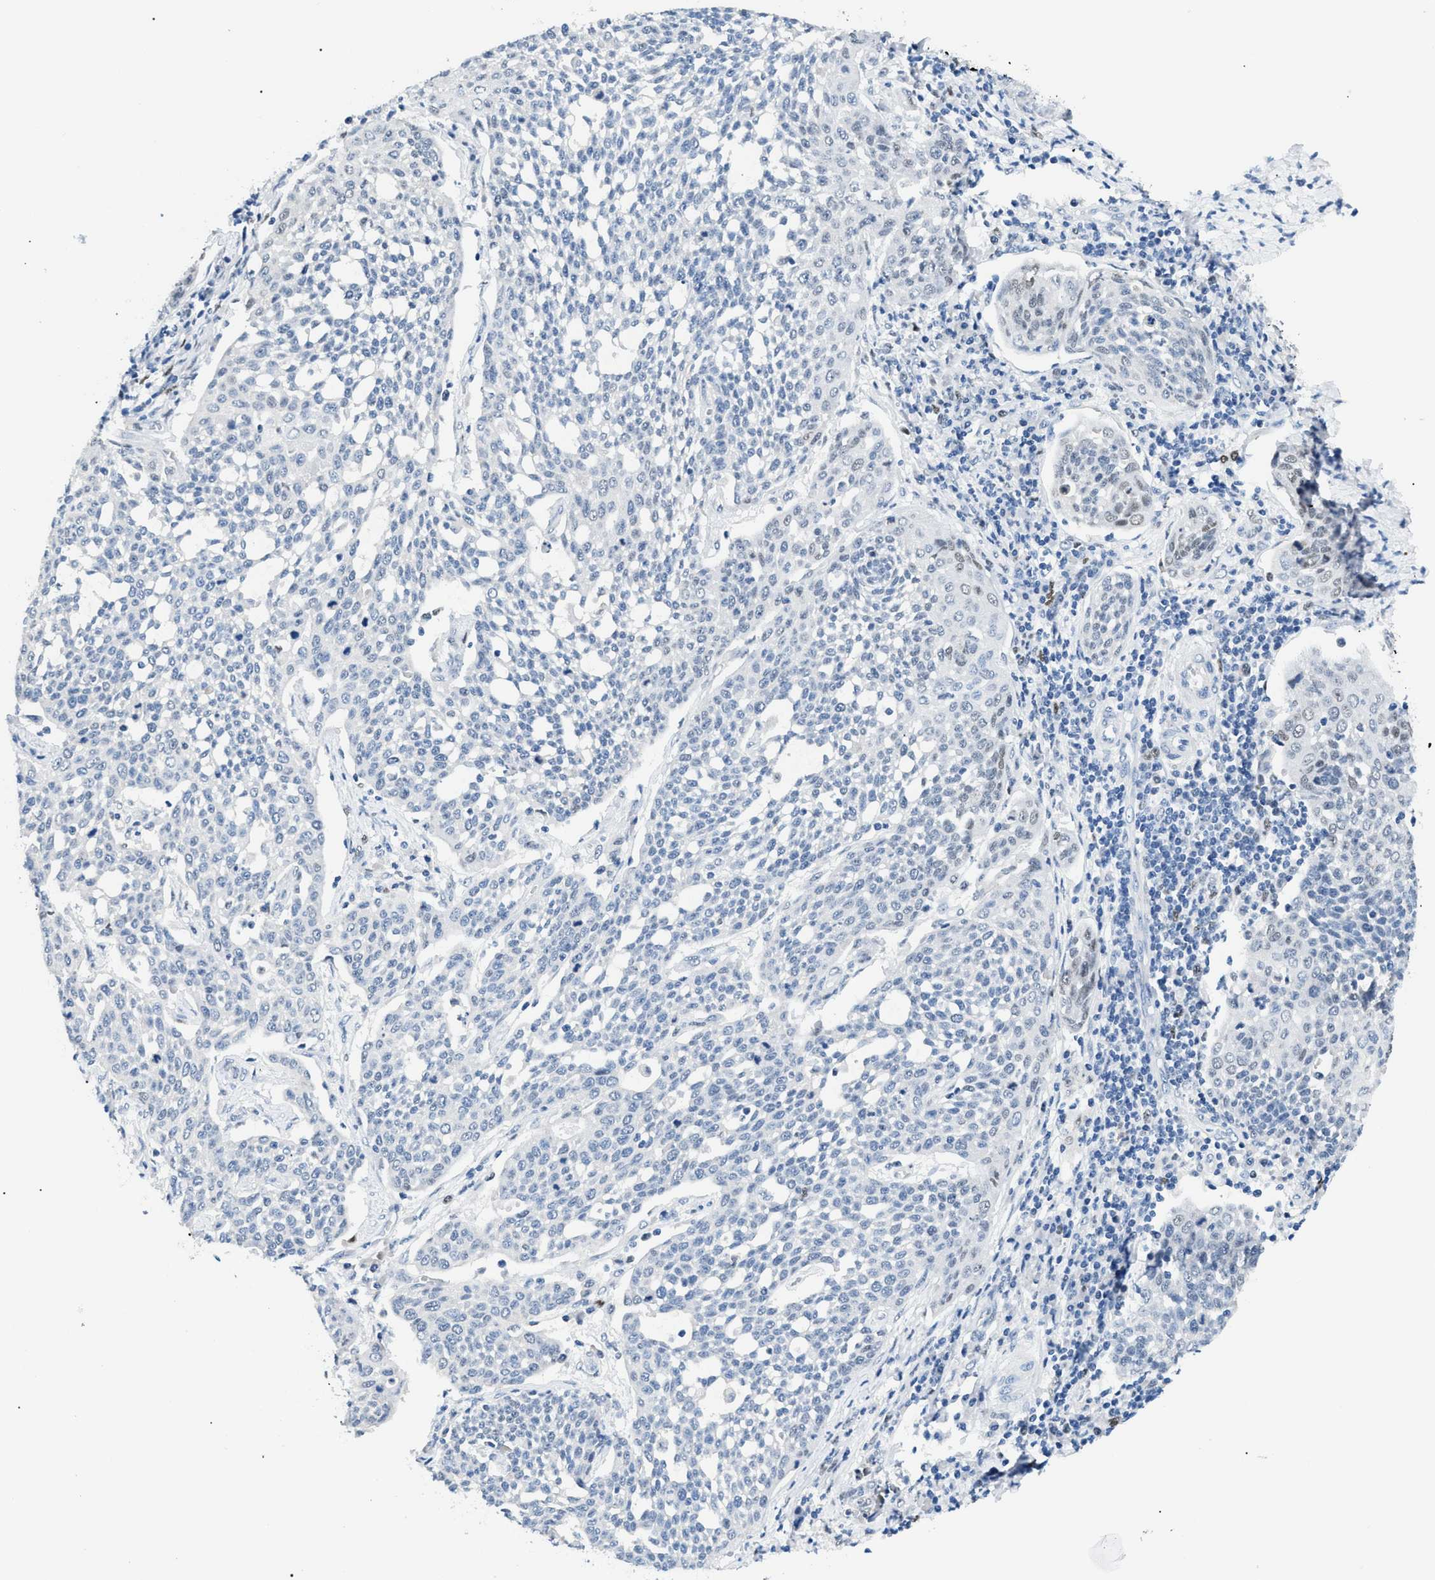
{"staining": {"intensity": "negative", "quantity": "none", "location": "none"}, "tissue": "cervical cancer", "cell_type": "Tumor cells", "image_type": "cancer", "snomed": [{"axis": "morphology", "description": "Squamous cell carcinoma, NOS"}, {"axis": "topography", "description": "Cervix"}], "caption": "Immunohistochemistry (IHC) of human cervical squamous cell carcinoma displays no expression in tumor cells.", "gene": "SMARCC1", "patient": {"sex": "female", "age": 34}}